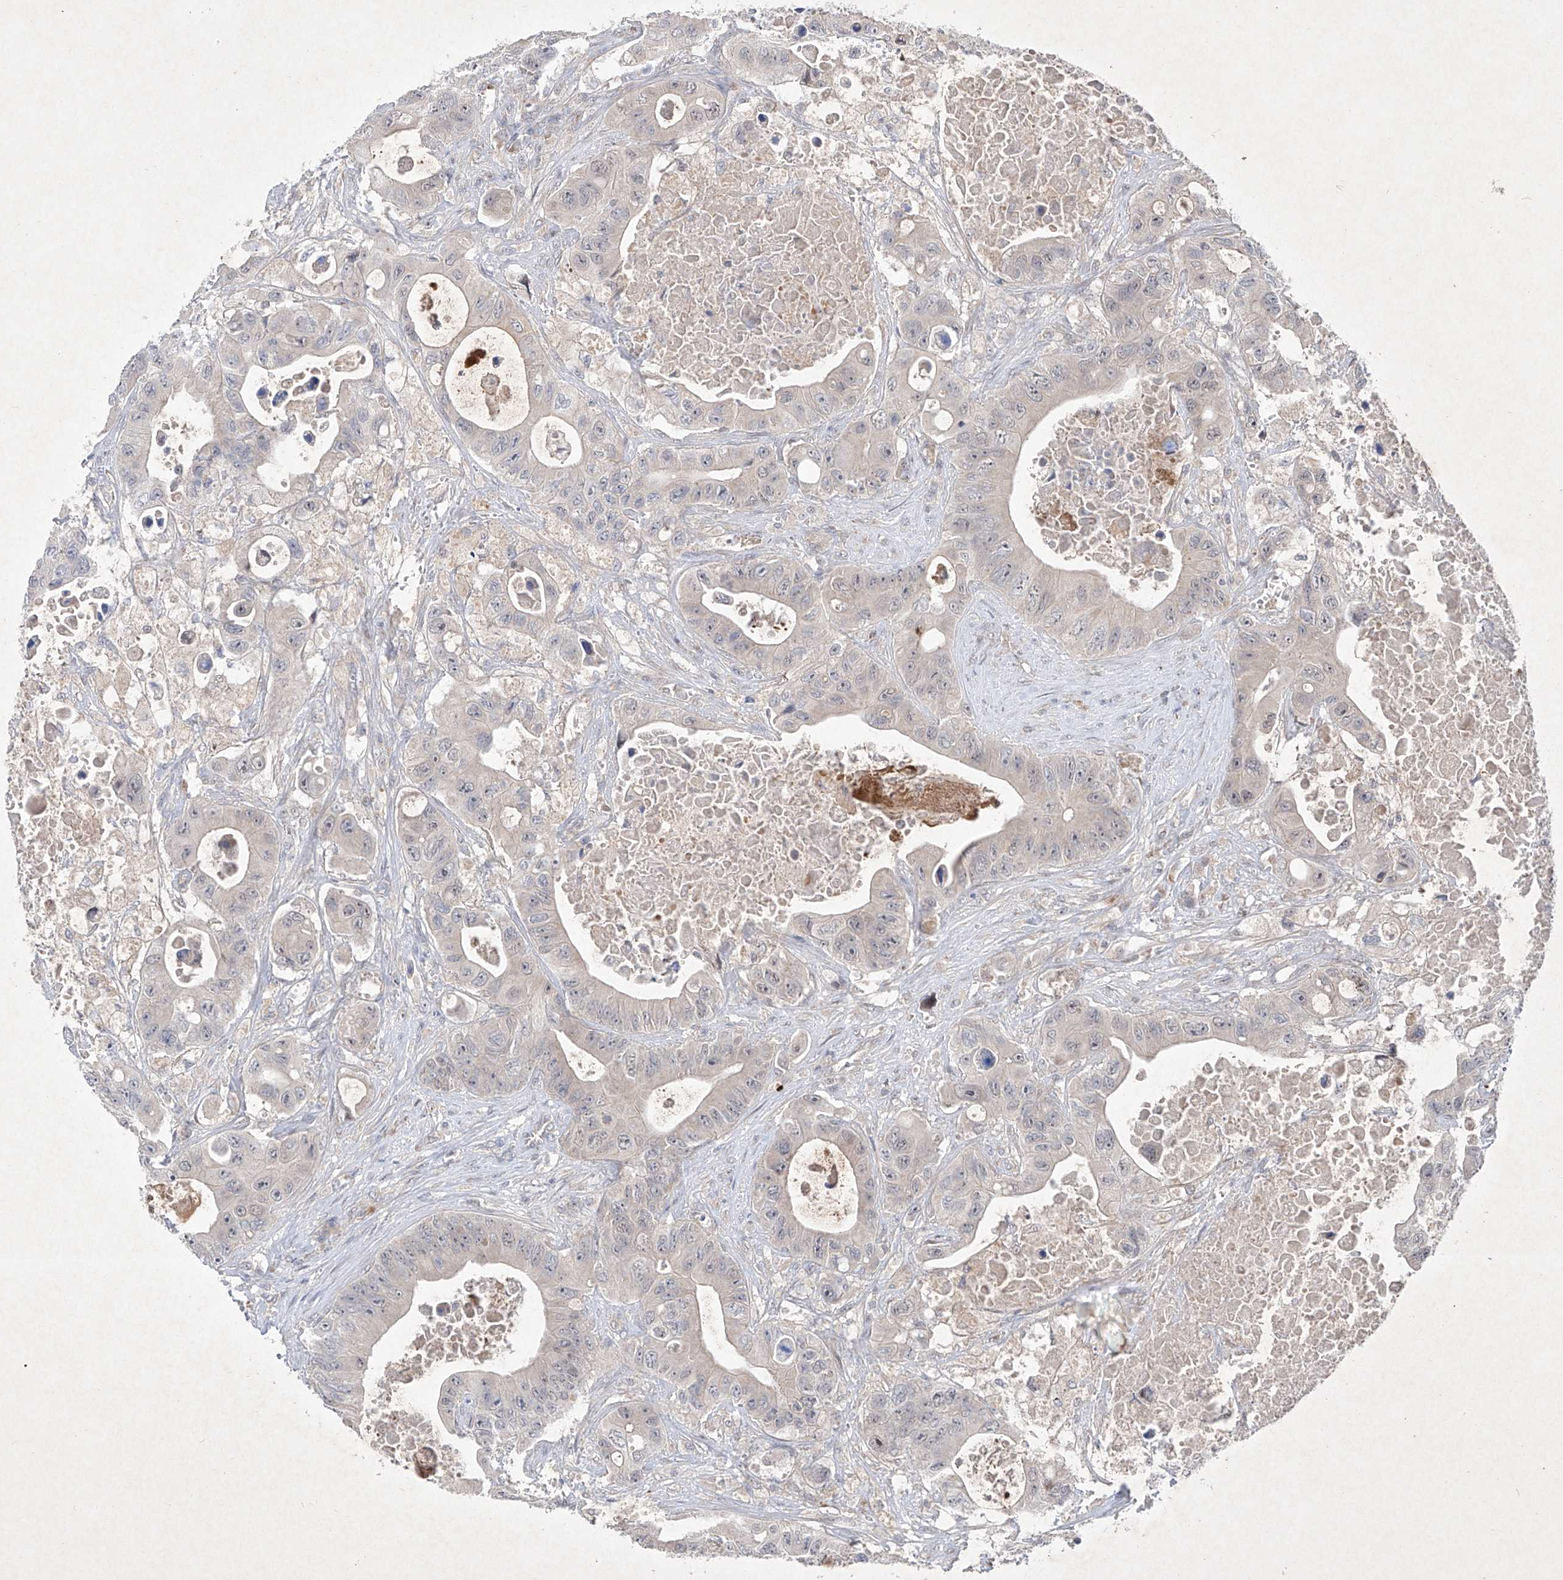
{"staining": {"intensity": "negative", "quantity": "none", "location": "none"}, "tissue": "colorectal cancer", "cell_type": "Tumor cells", "image_type": "cancer", "snomed": [{"axis": "morphology", "description": "Adenocarcinoma, NOS"}, {"axis": "topography", "description": "Colon"}], "caption": "Tumor cells show no significant protein expression in colorectal cancer (adenocarcinoma).", "gene": "FAM135A", "patient": {"sex": "female", "age": 46}}